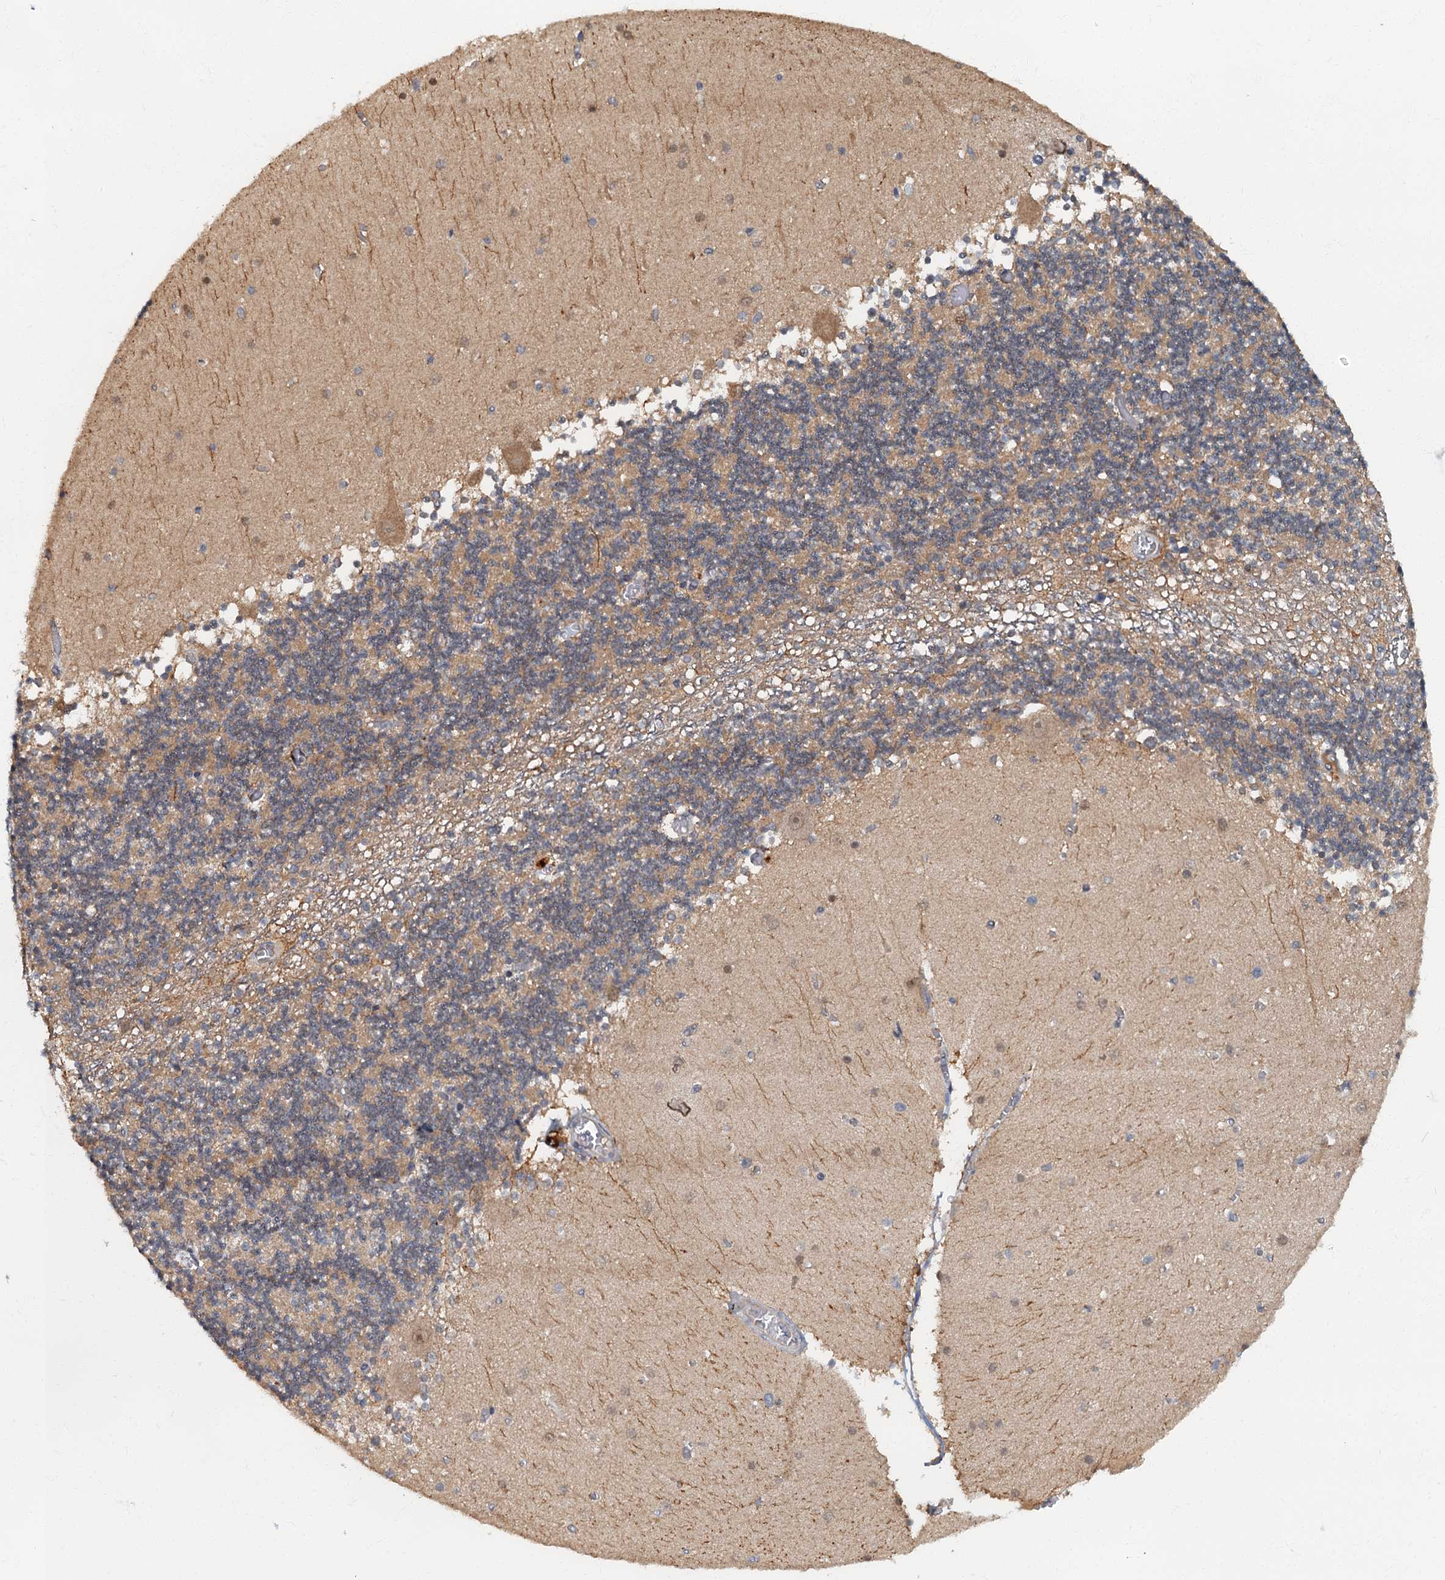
{"staining": {"intensity": "weak", "quantity": "25%-75%", "location": "cytoplasmic/membranous"}, "tissue": "cerebellum", "cell_type": "Cells in granular layer", "image_type": "normal", "snomed": [{"axis": "morphology", "description": "Normal tissue, NOS"}, {"axis": "topography", "description": "Cerebellum"}], "caption": "Cerebellum was stained to show a protein in brown. There is low levels of weak cytoplasmic/membranous staining in approximately 25%-75% of cells in granular layer. The protein is stained brown, and the nuclei are stained in blue (DAB IHC with brightfield microscopy, high magnification).", "gene": "WDCP", "patient": {"sex": "female", "age": 28}}